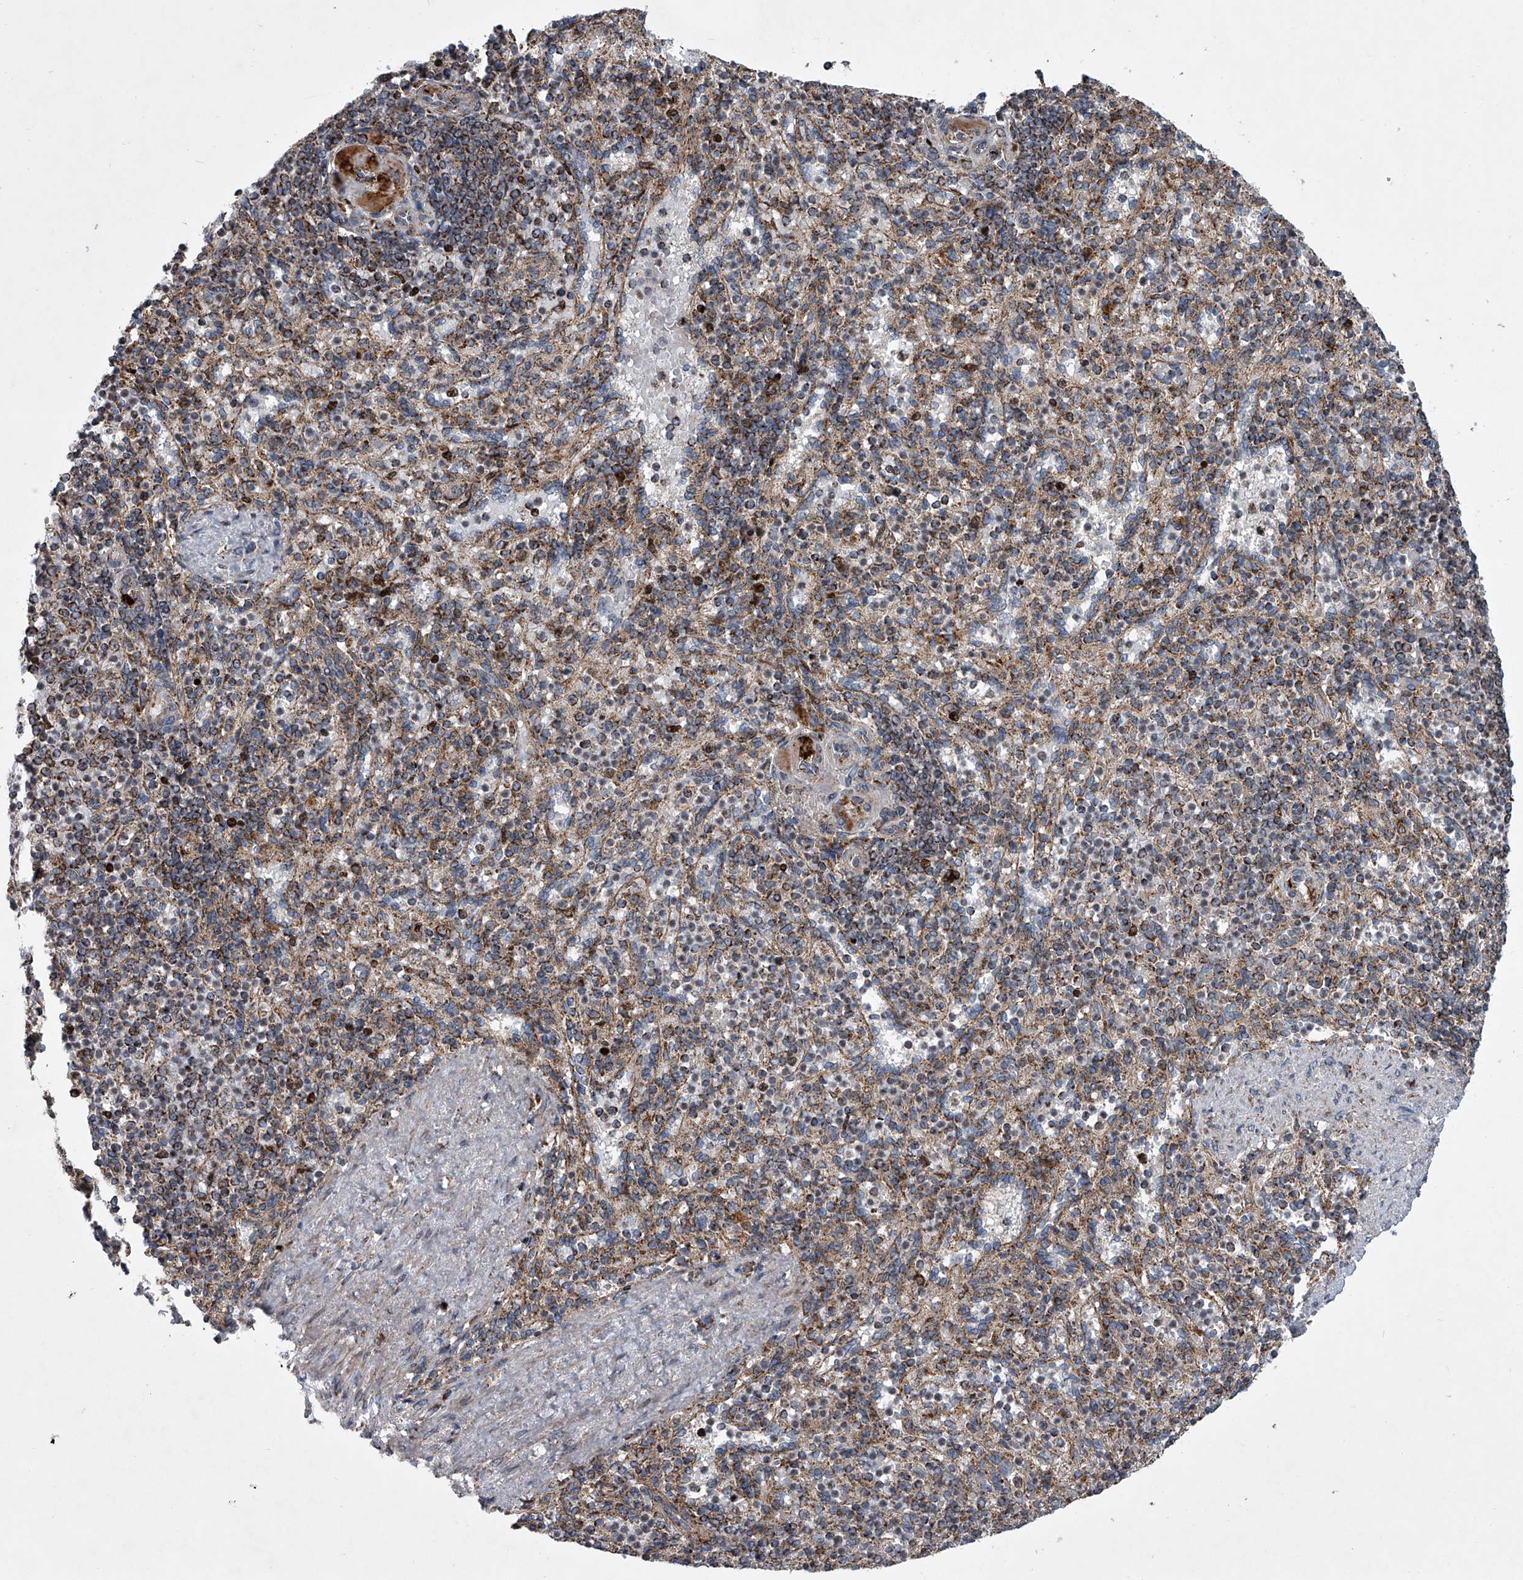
{"staining": {"intensity": "strong", "quantity": "<25%", "location": "nuclear"}, "tissue": "spleen", "cell_type": "Cells in red pulp", "image_type": "normal", "snomed": [{"axis": "morphology", "description": "Normal tissue, NOS"}, {"axis": "topography", "description": "Spleen"}], "caption": "Human spleen stained with a brown dye displays strong nuclear positive positivity in approximately <25% of cells in red pulp.", "gene": "STRADA", "patient": {"sex": "female", "age": 74}}